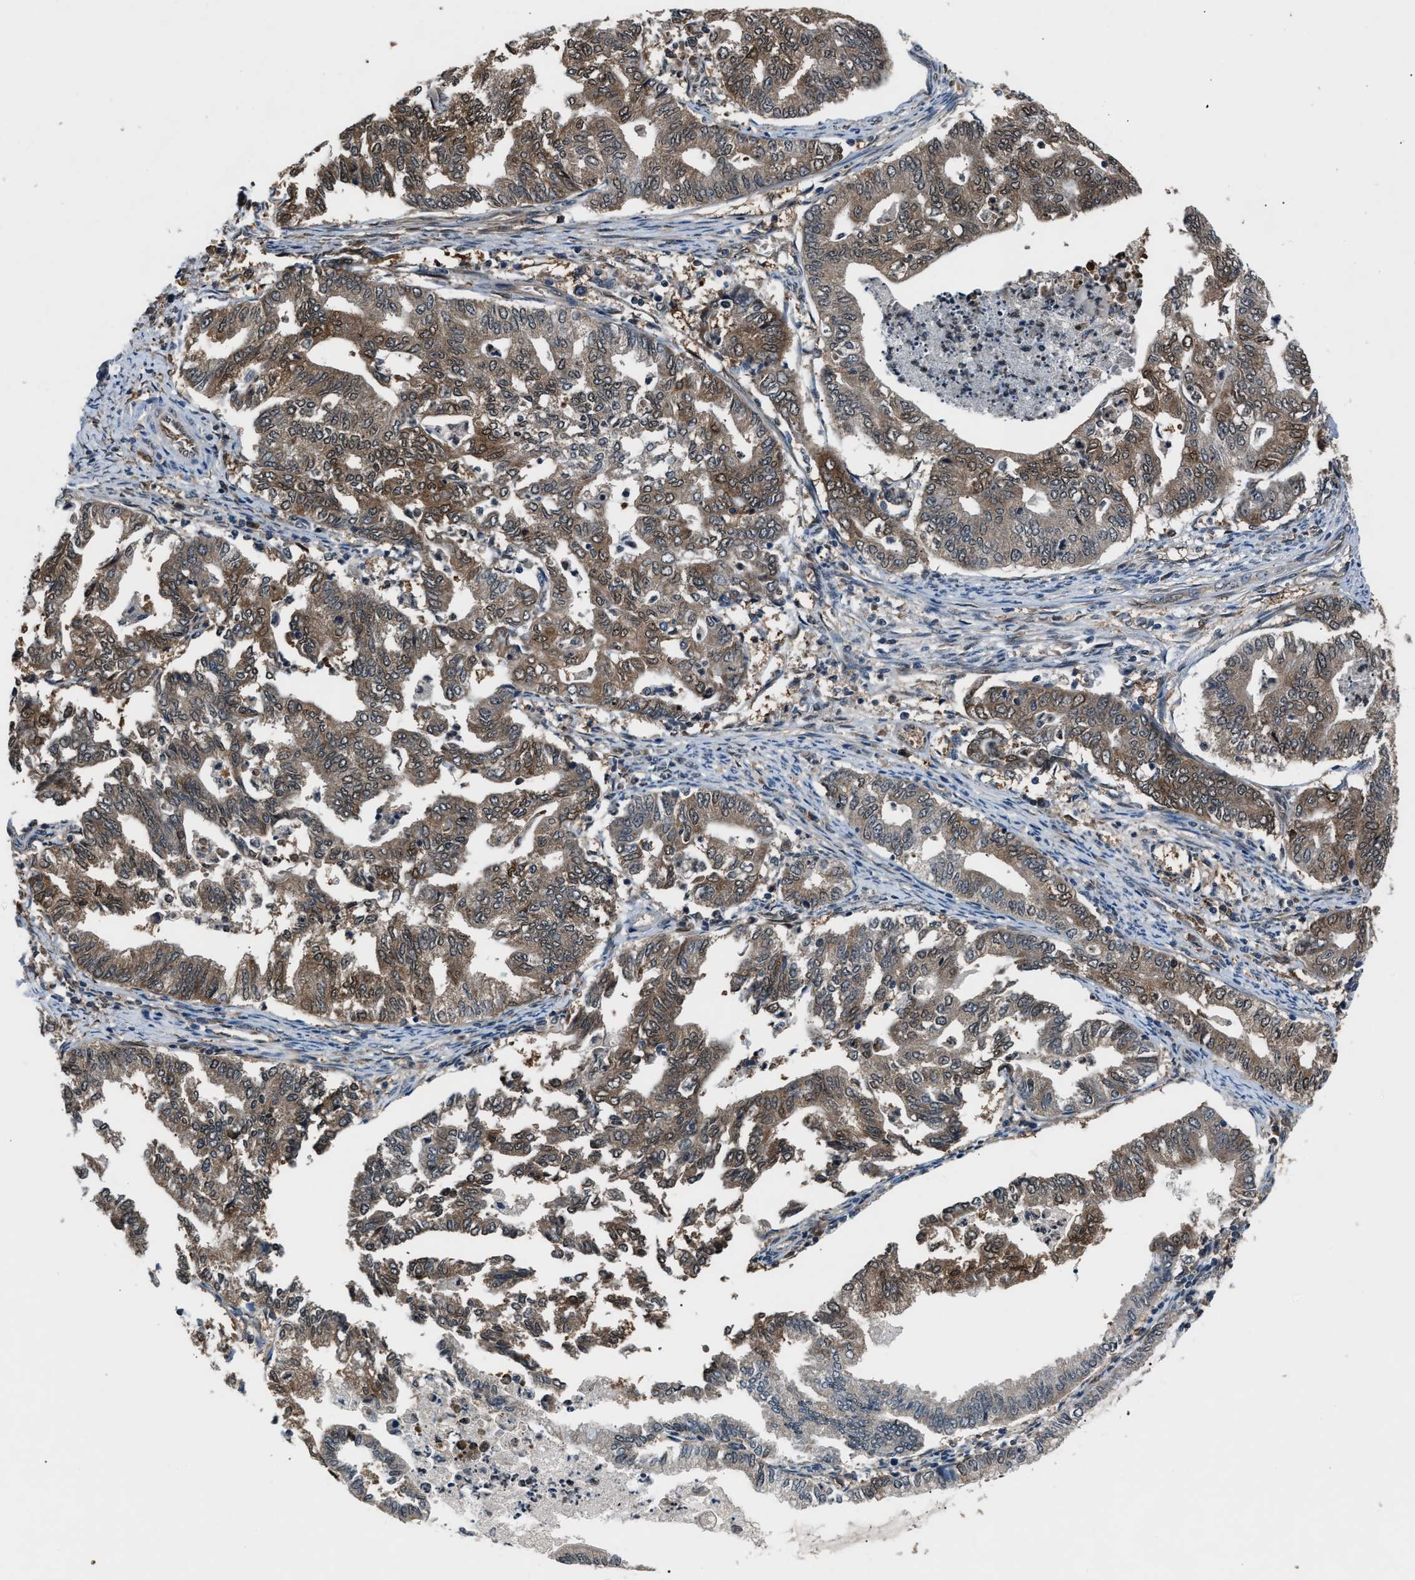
{"staining": {"intensity": "weak", "quantity": ">75%", "location": "cytoplasmic/membranous,nuclear"}, "tissue": "endometrial cancer", "cell_type": "Tumor cells", "image_type": "cancer", "snomed": [{"axis": "morphology", "description": "Adenocarcinoma, NOS"}, {"axis": "topography", "description": "Endometrium"}], "caption": "Protein expression analysis of human adenocarcinoma (endometrial) reveals weak cytoplasmic/membranous and nuclear expression in approximately >75% of tumor cells. (Brightfield microscopy of DAB IHC at high magnification).", "gene": "TP53I3", "patient": {"sex": "female", "age": 79}}